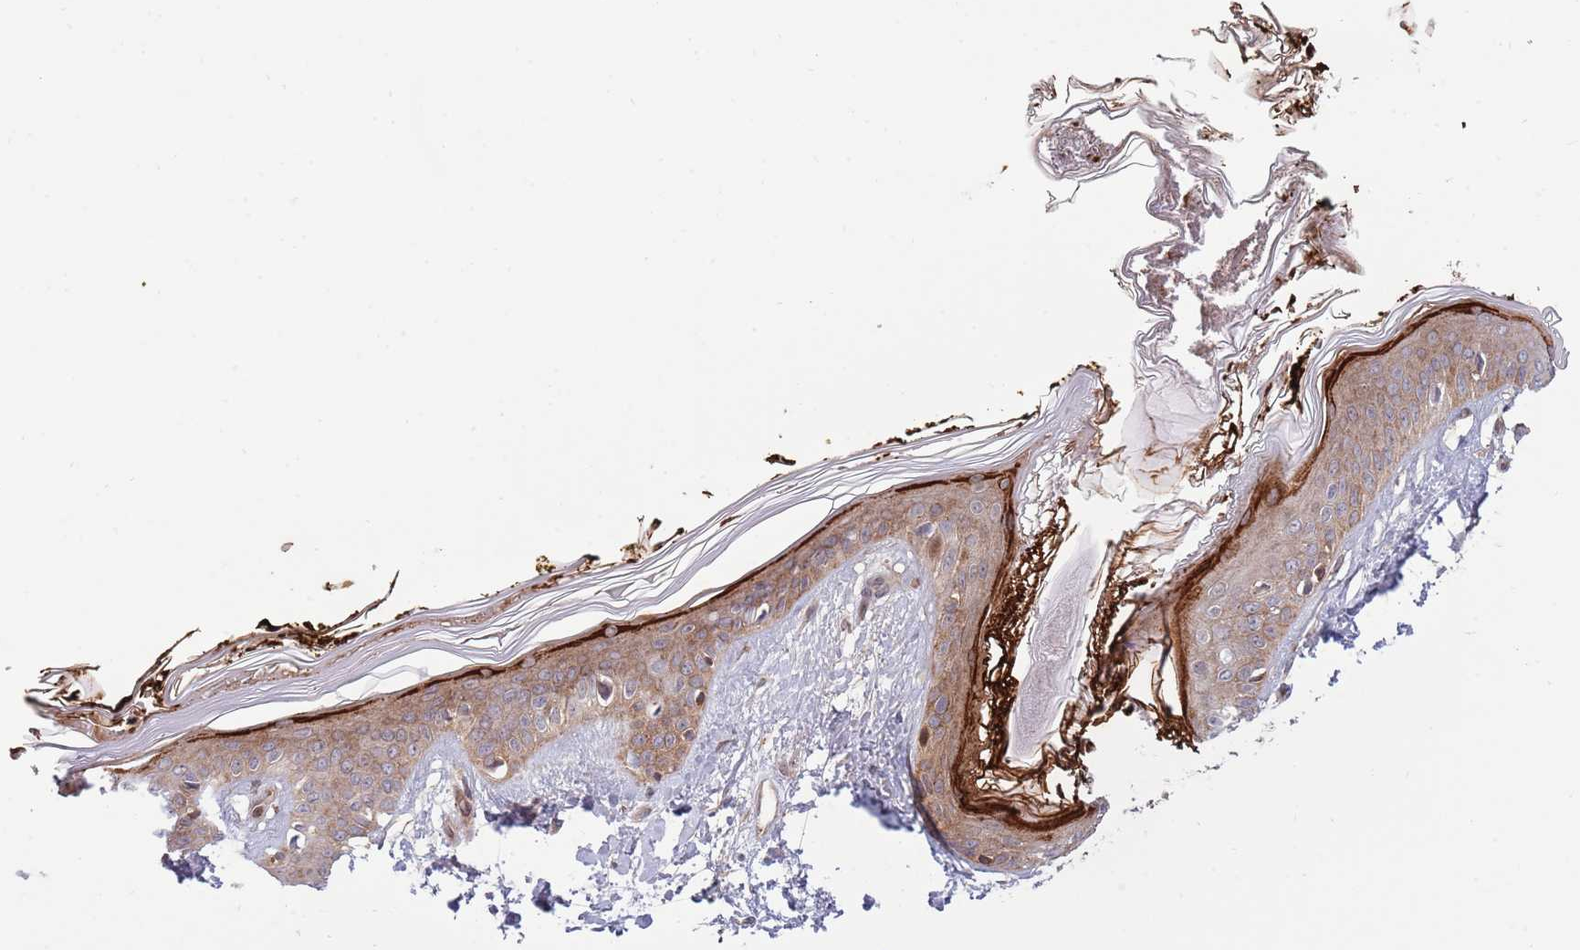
{"staining": {"intensity": "moderate", "quantity": ">75%", "location": "cytoplasmic/membranous"}, "tissue": "skin", "cell_type": "Fibroblasts", "image_type": "normal", "snomed": [{"axis": "morphology", "description": "Normal tissue, NOS"}, {"axis": "topography", "description": "Skin"}], "caption": "Immunohistochemistry photomicrograph of normal human skin stained for a protein (brown), which displays medium levels of moderate cytoplasmic/membranous positivity in about >75% of fibroblasts.", "gene": "NT5DC4", "patient": {"sex": "female", "age": 34}}